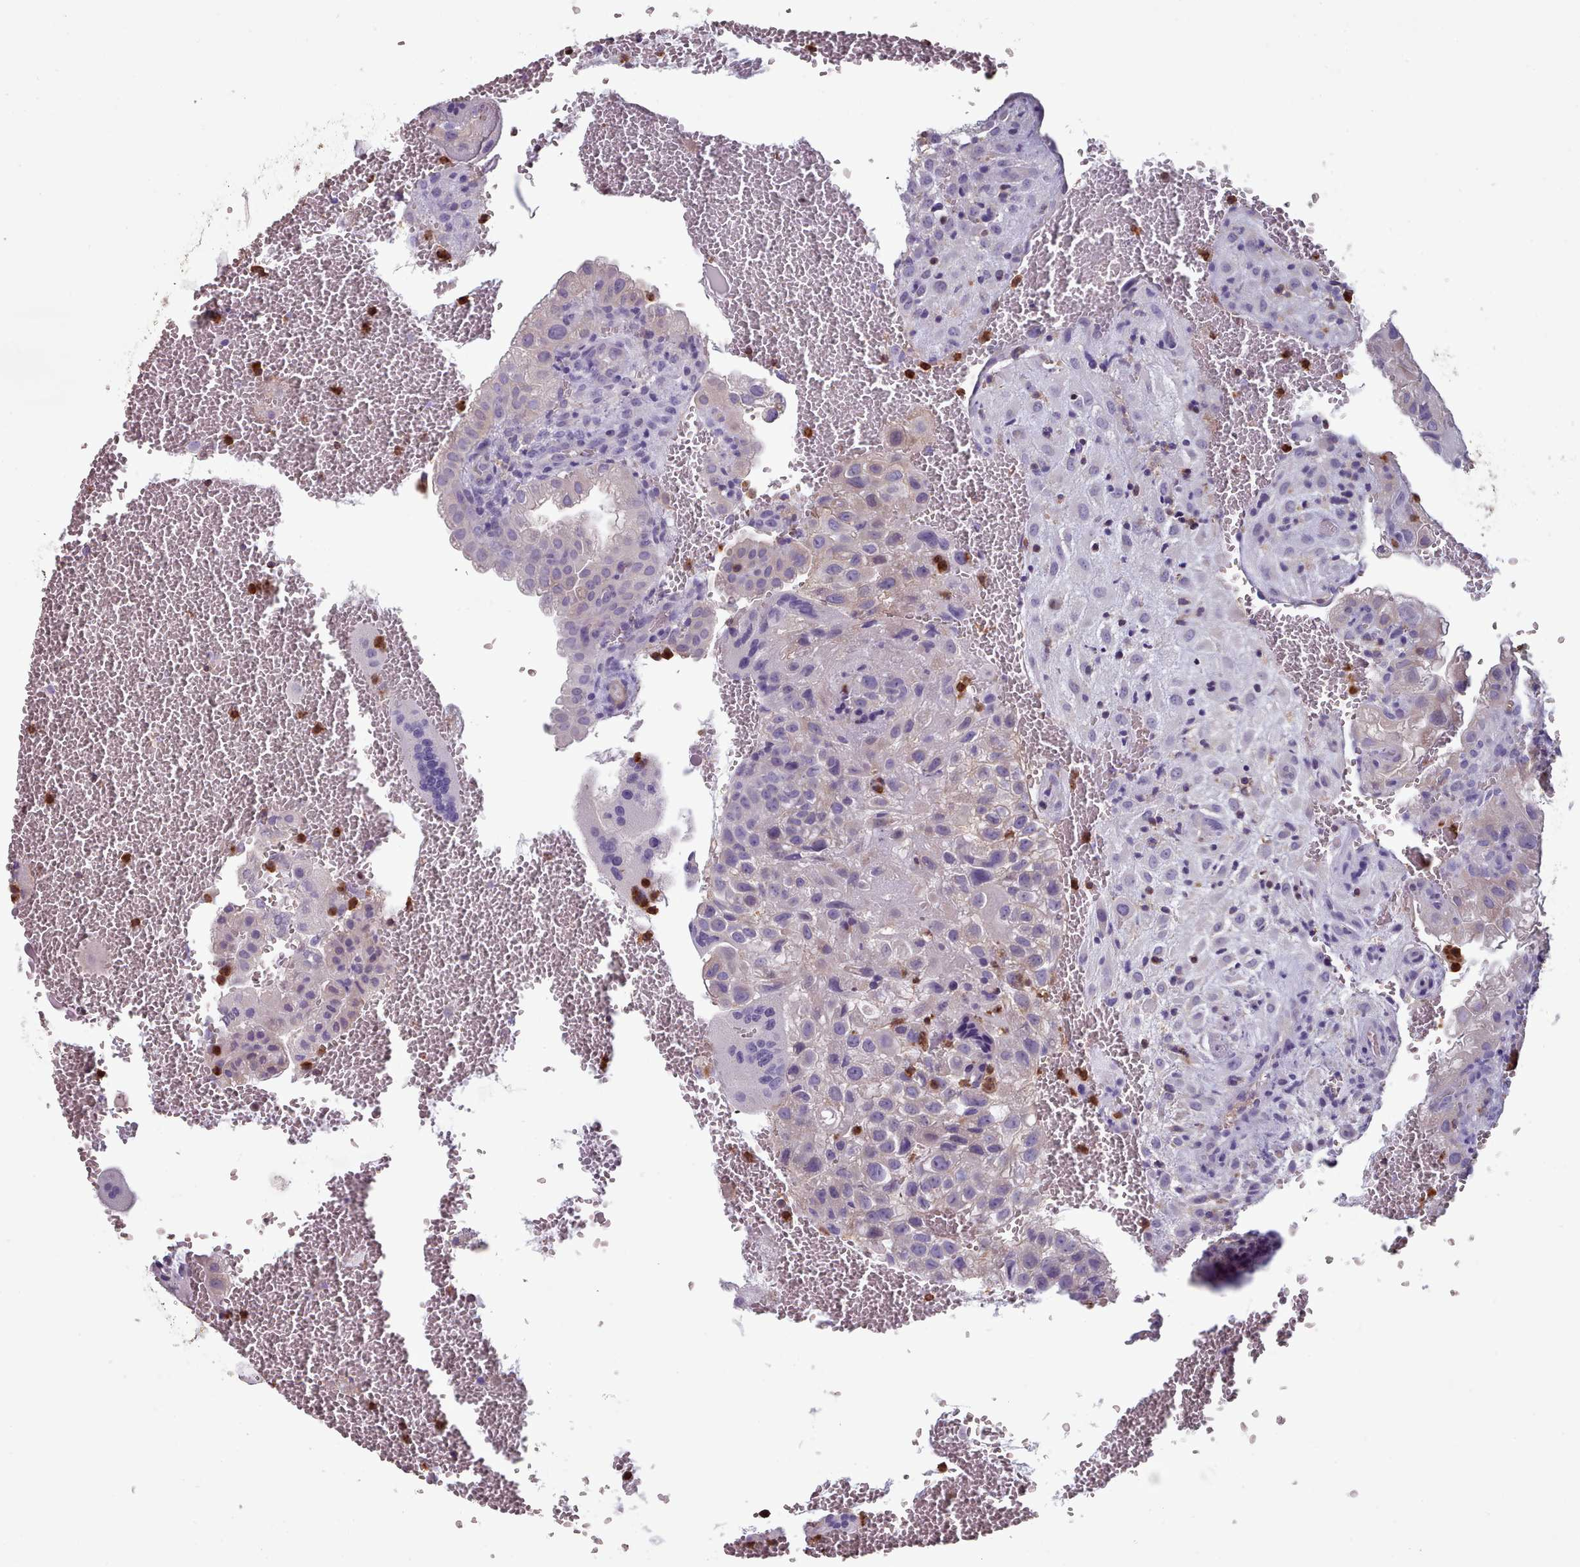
{"staining": {"intensity": "negative", "quantity": "none", "location": "none"}, "tissue": "placenta", "cell_type": "Trophoblastic cells", "image_type": "normal", "snomed": [{"axis": "morphology", "description": "Normal tissue, NOS"}, {"axis": "topography", "description": "Placenta"}], "caption": "The photomicrograph demonstrates no staining of trophoblastic cells in benign placenta.", "gene": "RAC1", "patient": {"sex": "female", "age": 35}}